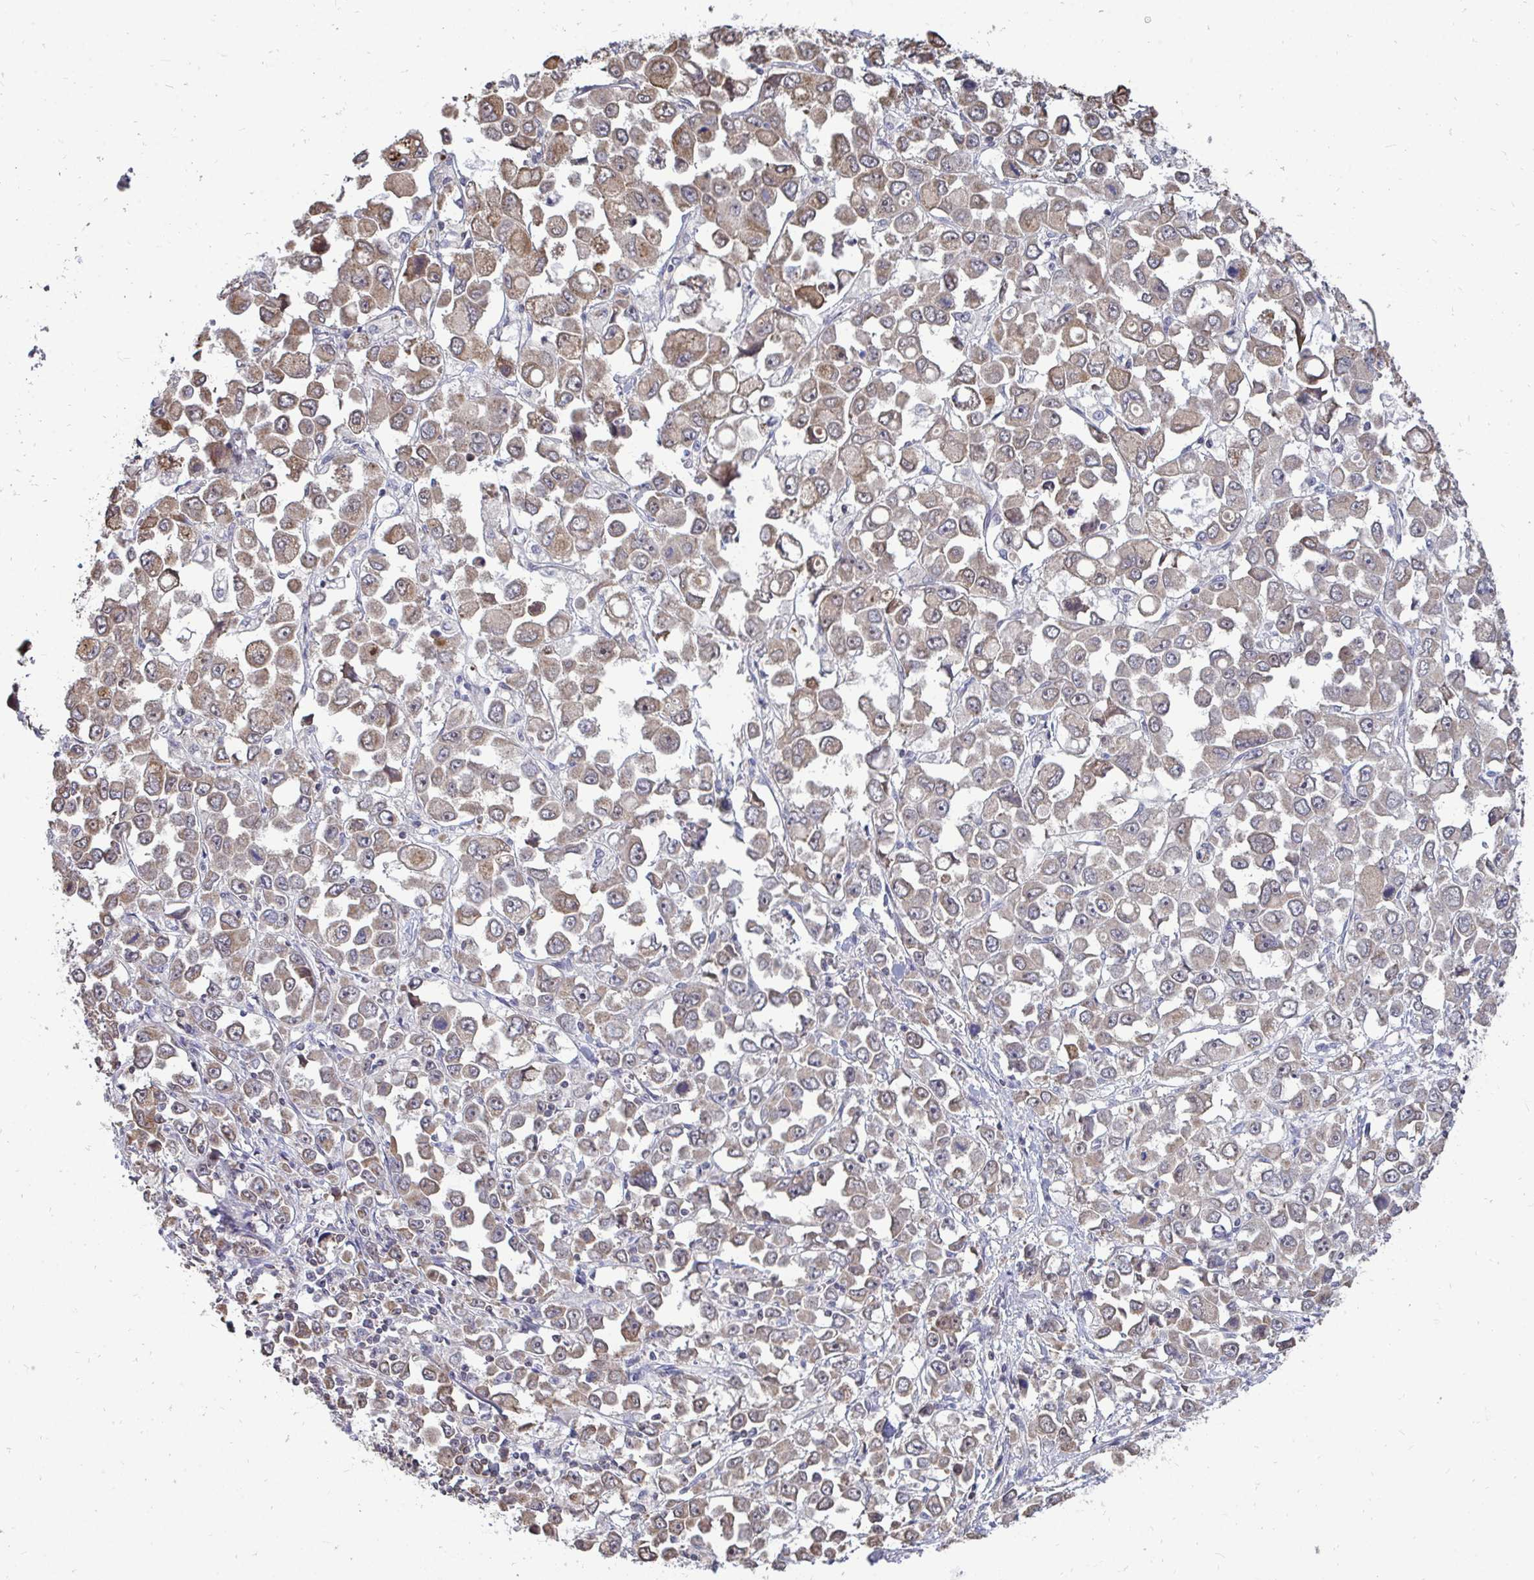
{"staining": {"intensity": "weak", "quantity": ">75%", "location": "cytoplasmic/membranous"}, "tissue": "stomach cancer", "cell_type": "Tumor cells", "image_type": "cancer", "snomed": [{"axis": "morphology", "description": "Adenocarcinoma, NOS"}, {"axis": "topography", "description": "Stomach, upper"}], "caption": "Immunohistochemical staining of adenocarcinoma (stomach) reveals low levels of weak cytoplasmic/membranous positivity in approximately >75% of tumor cells. The staining is performed using DAB (3,3'-diaminobenzidine) brown chromogen to label protein expression. The nuclei are counter-stained blue using hematoxylin.", "gene": "DNAJA2", "patient": {"sex": "male", "age": 70}}